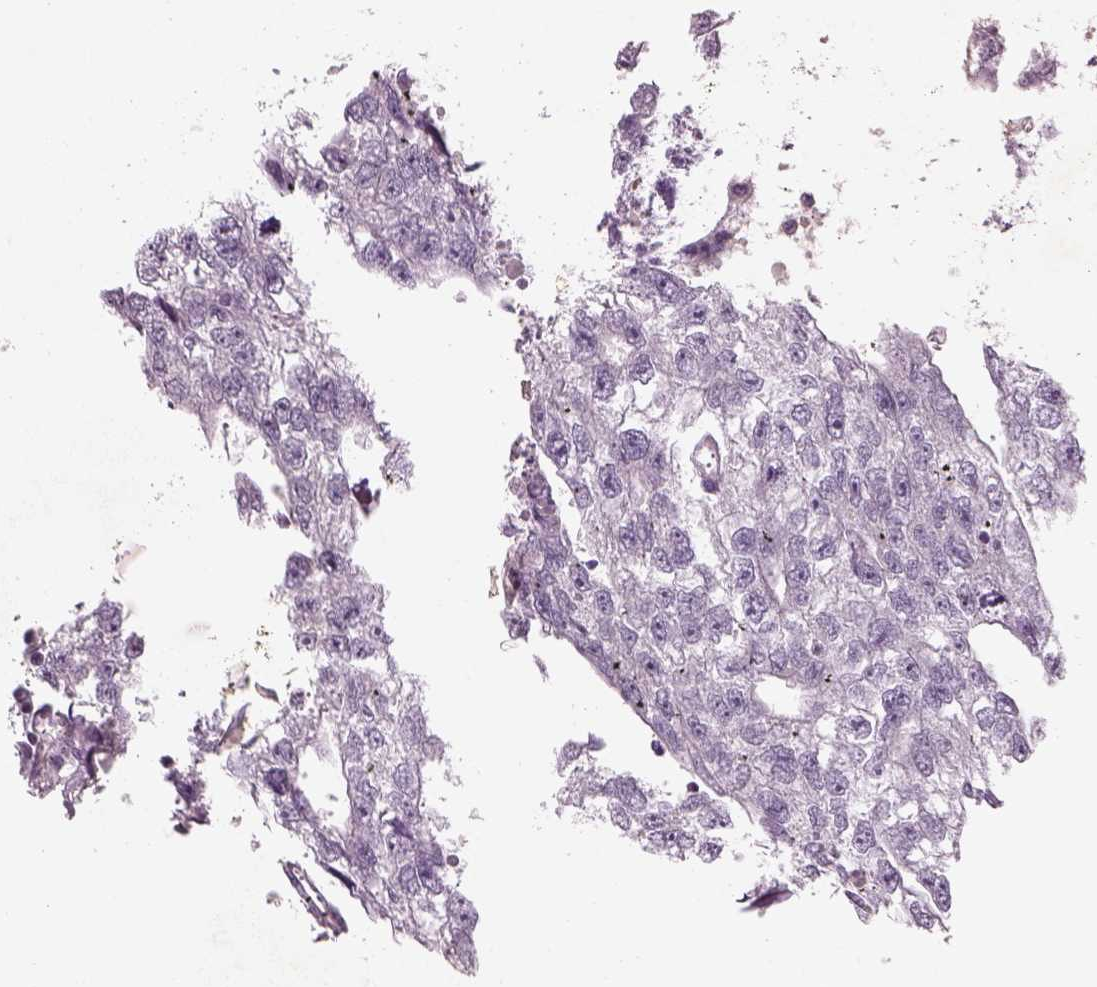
{"staining": {"intensity": "negative", "quantity": "none", "location": "none"}, "tissue": "testis cancer", "cell_type": "Tumor cells", "image_type": "cancer", "snomed": [{"axis": "morphology", "description": "Carcinoma, Embryonal, NOS"}, {"axis": "morphology", "description": "Teratoma, malignant, NOS"}, {"axis": "topography", "description": "Testis"}], "caption": "IHC of malignant teratoma (testis) exhibits no staining in tumor cells.", "gene": "PENK", "patient": {"sex": "male", "age": 44}}